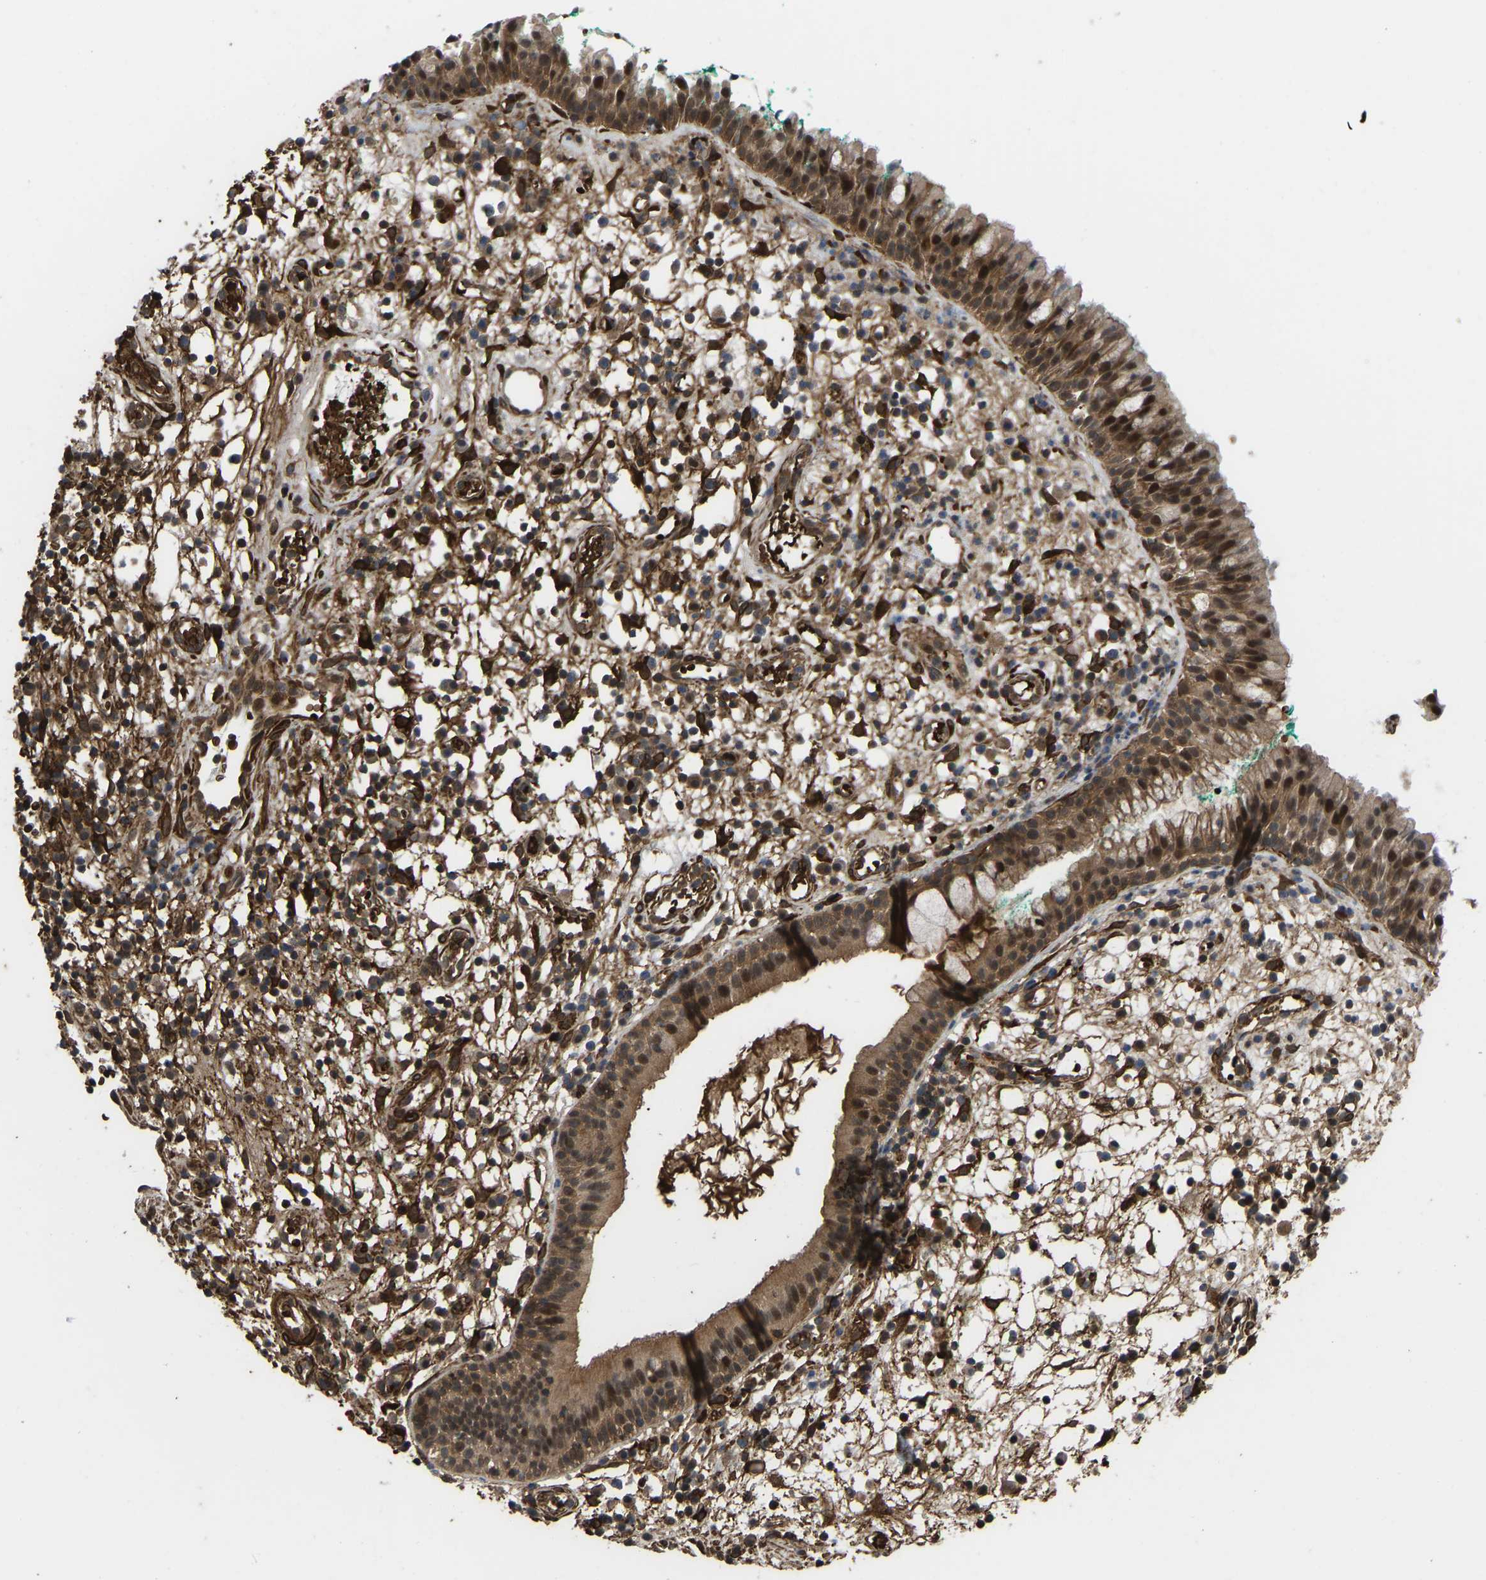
{"staining": {"intensity": "moderate", "quantity": ">75%", "location": "cytoplasmic/membranous,nuclear"}, "tissue": "nasopharynx", "cell_type": "Respiratory epithelial cells", "image_type": "normal", "snomed": [{"axis": "morphology", "description": "Normal tissue, NOS"}, {"axis": "morphology", "description": "Basal cell carcinoma"}, {"axis": "topography", "description": "Cartilage tissue"}, {"axis": "topography", "description": "Nasopharynx"}, {"axis": "topography", "description": "Oral tissue"}], "caption": "Protein expression analysis of unremarkable human nasopharynx reveals moderate cytoplasmic/membranous,nuclear expression in about >75% of respiratory epithelial cells. The protein of interest is shown in brown color, while the nuclei are stained blue.", "gene": "CYP7B1", "patient": {"sex": "female", "age": 77}}